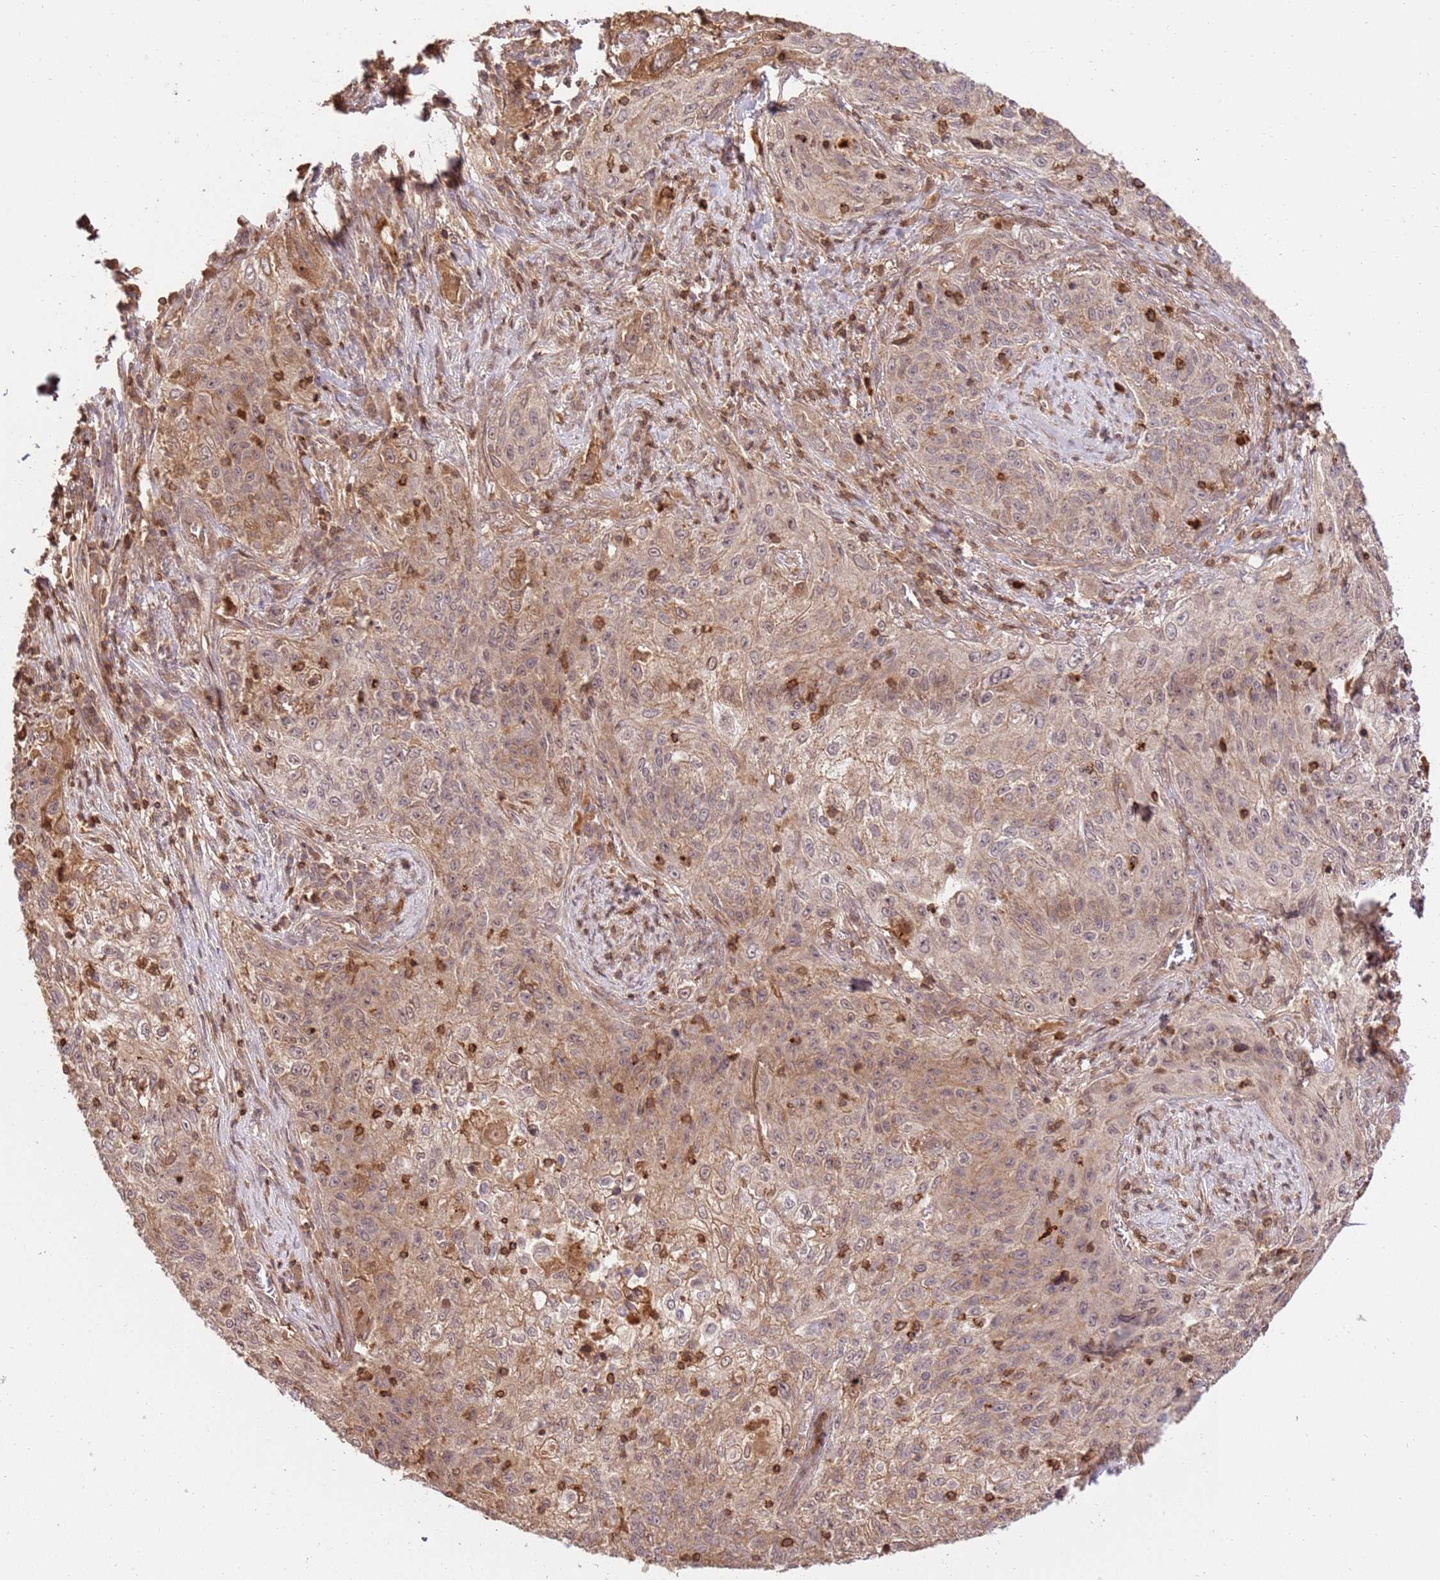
{"staining": {"intensity": "weak", "quantity": "25%-75%", "location": "cytoplasmic/membranous"}, "tissue": "lung cancer", "cell_type": "Tumor cells", "image_type": "cancer", "snomed": [{"axis": "morphology", "description": "Squamous cell carcinoma, NOS"}, {"axis": "topography", "description": "Lung"}], "caption": "Weak cytoplasmic/membranous protein positivity is present in about 25%-75% of tumor cells in squamous cell carcinoma (lung).", "gene": "KATNAL2", "patient": {"sex": "female", "age": 69}}